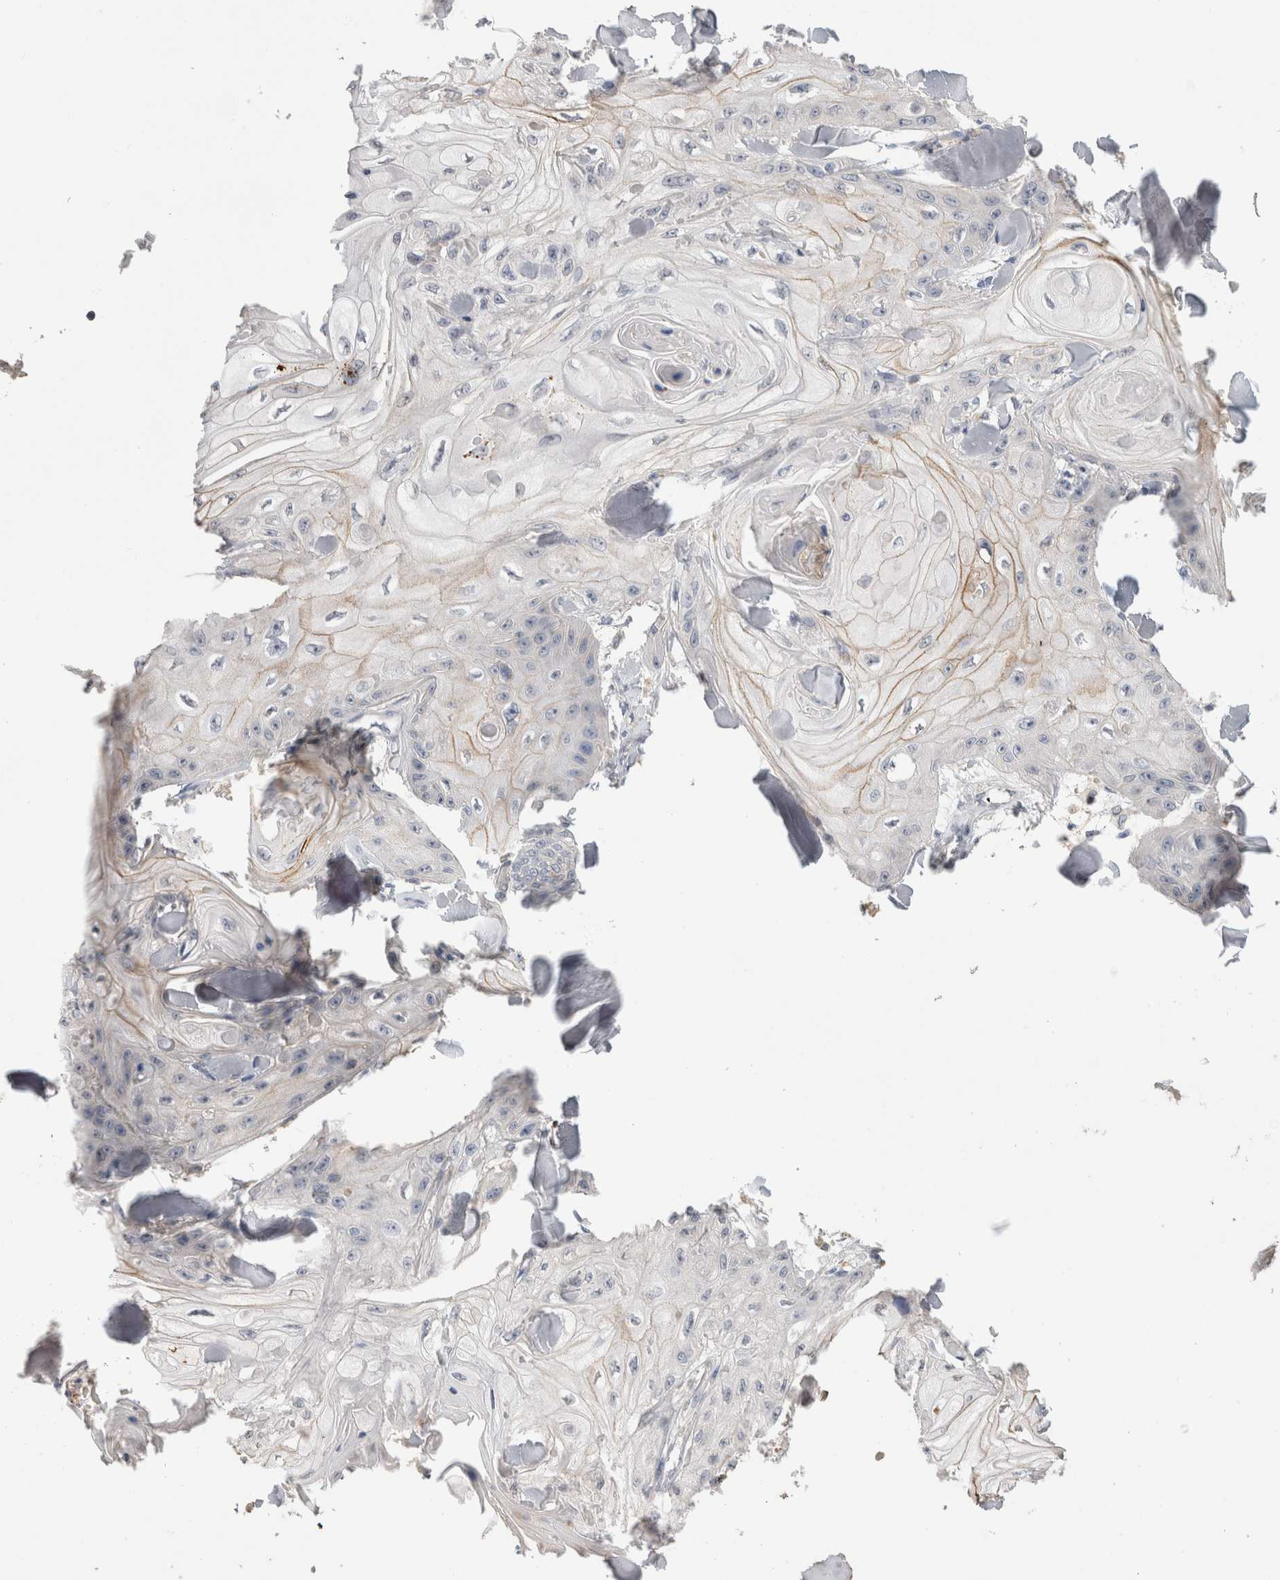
{"staining": {"intensity": "negative", "quantity": "none", "location": "none"}, "tissue": "skin cancer", "cell_type": "Tumor cells", "image_type": "cancer", "snomed": [{"axis": "morphology", "description": "Squamous cell carcinoma, NOS"}, {"axis": "topography", "description": "Skin"}], "caption": "Immunohistochemical staining of human skin cancer (squamous cell carcinoma) demonstrates no significant positivity in tumor cells.", "gene": "PPP3CC", "patient": {"sex": "male", "age": 74}}